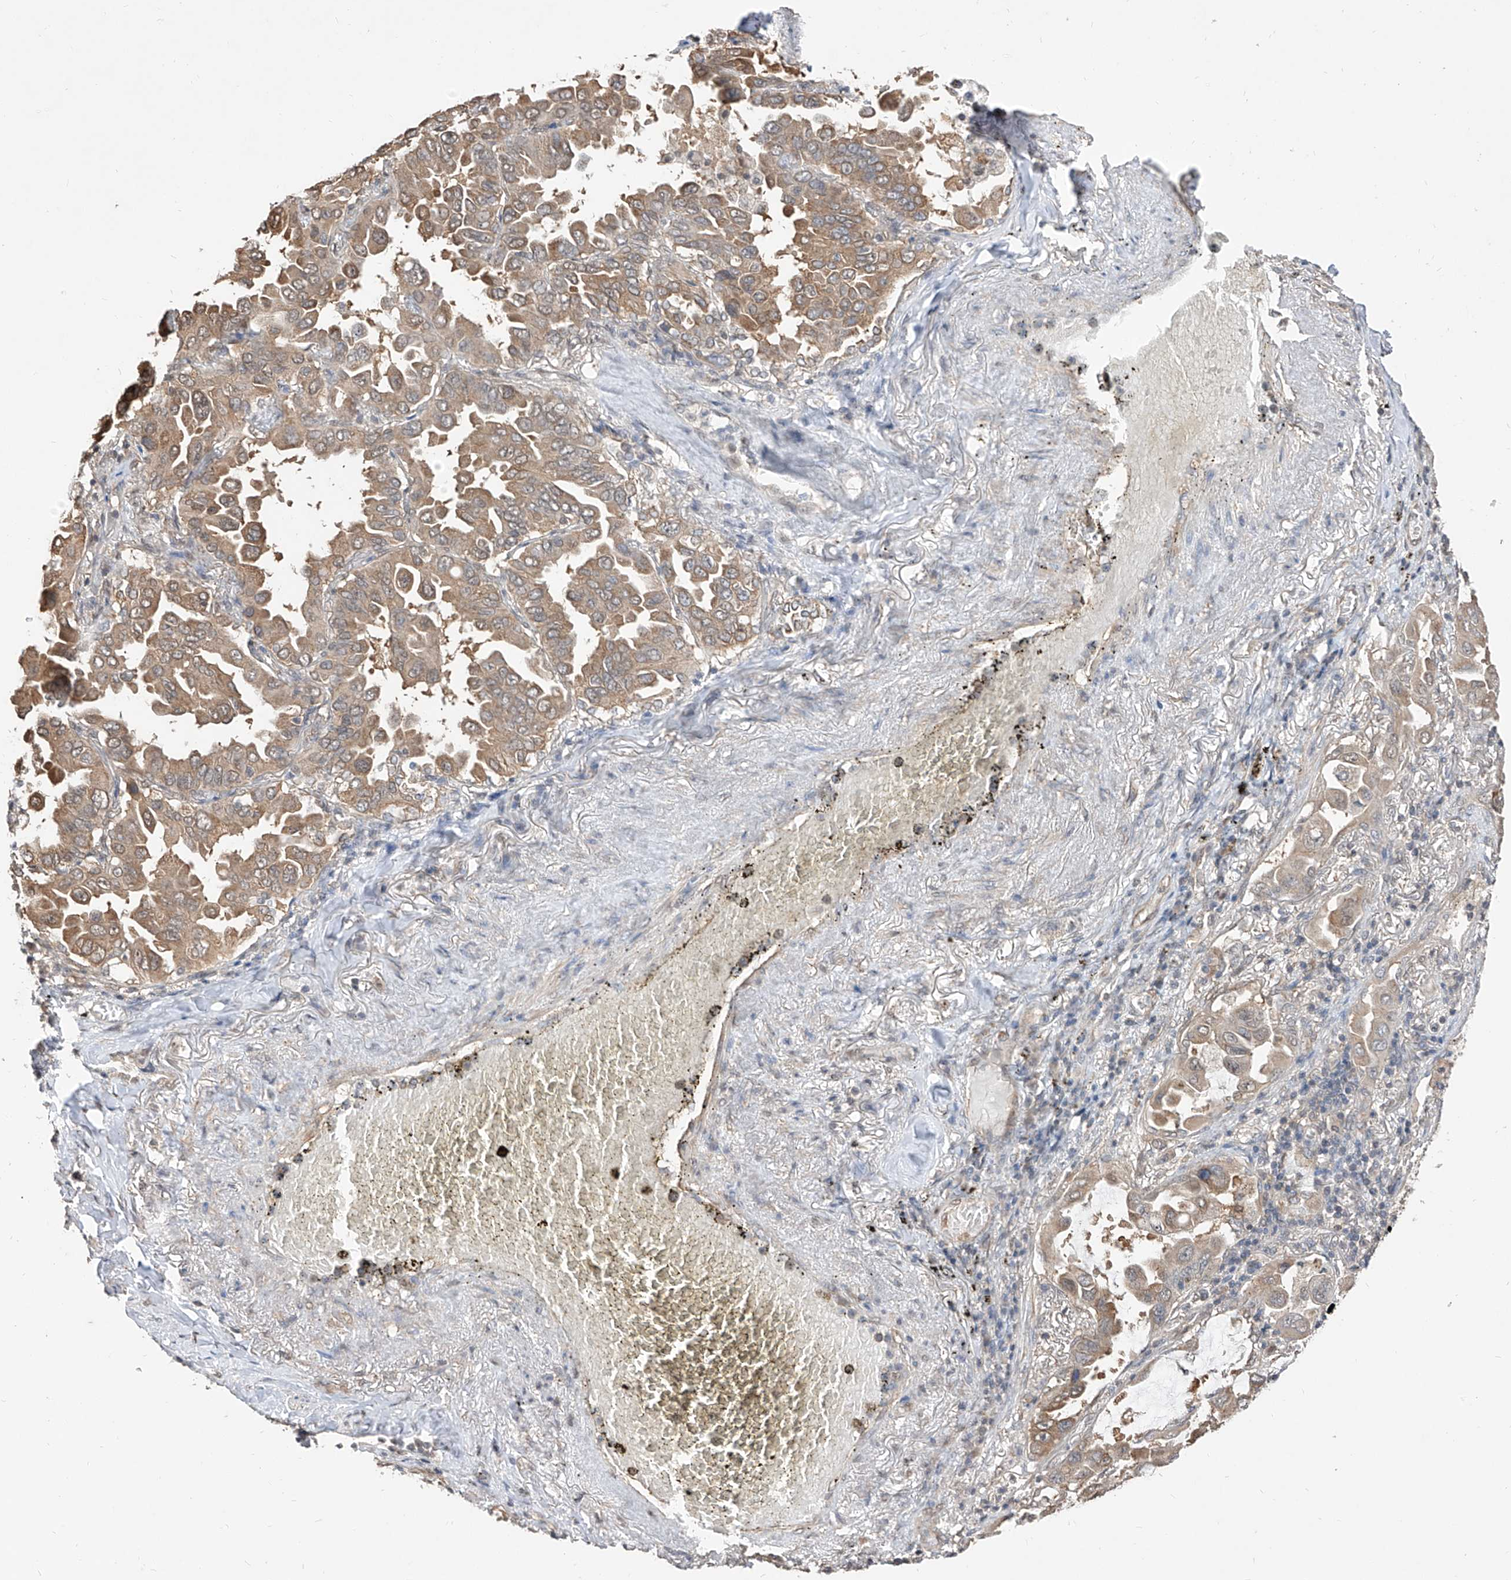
{"staining": {"intensity": "moderate", "quantity": ">75%", "location": "cytoplasmic/membranous"}, "tissue": "lung cancer", "cell_type": "Tumor cells", "image_type": "cancer", "snomed": [{"axis": "morphology", "description": "Adenocarcinoma, NOS"}, {"axis": "topography", "description": "Lung"}], "caption": "Protein expression by IHC shows moderate cytoplasmic/membranous expression in about >75% of tumor cells in lung adenocarcinoma. Nuclei are stained in blue.", "gene": "C8orf82", "patient": {"sex": "male", "age": 64}}